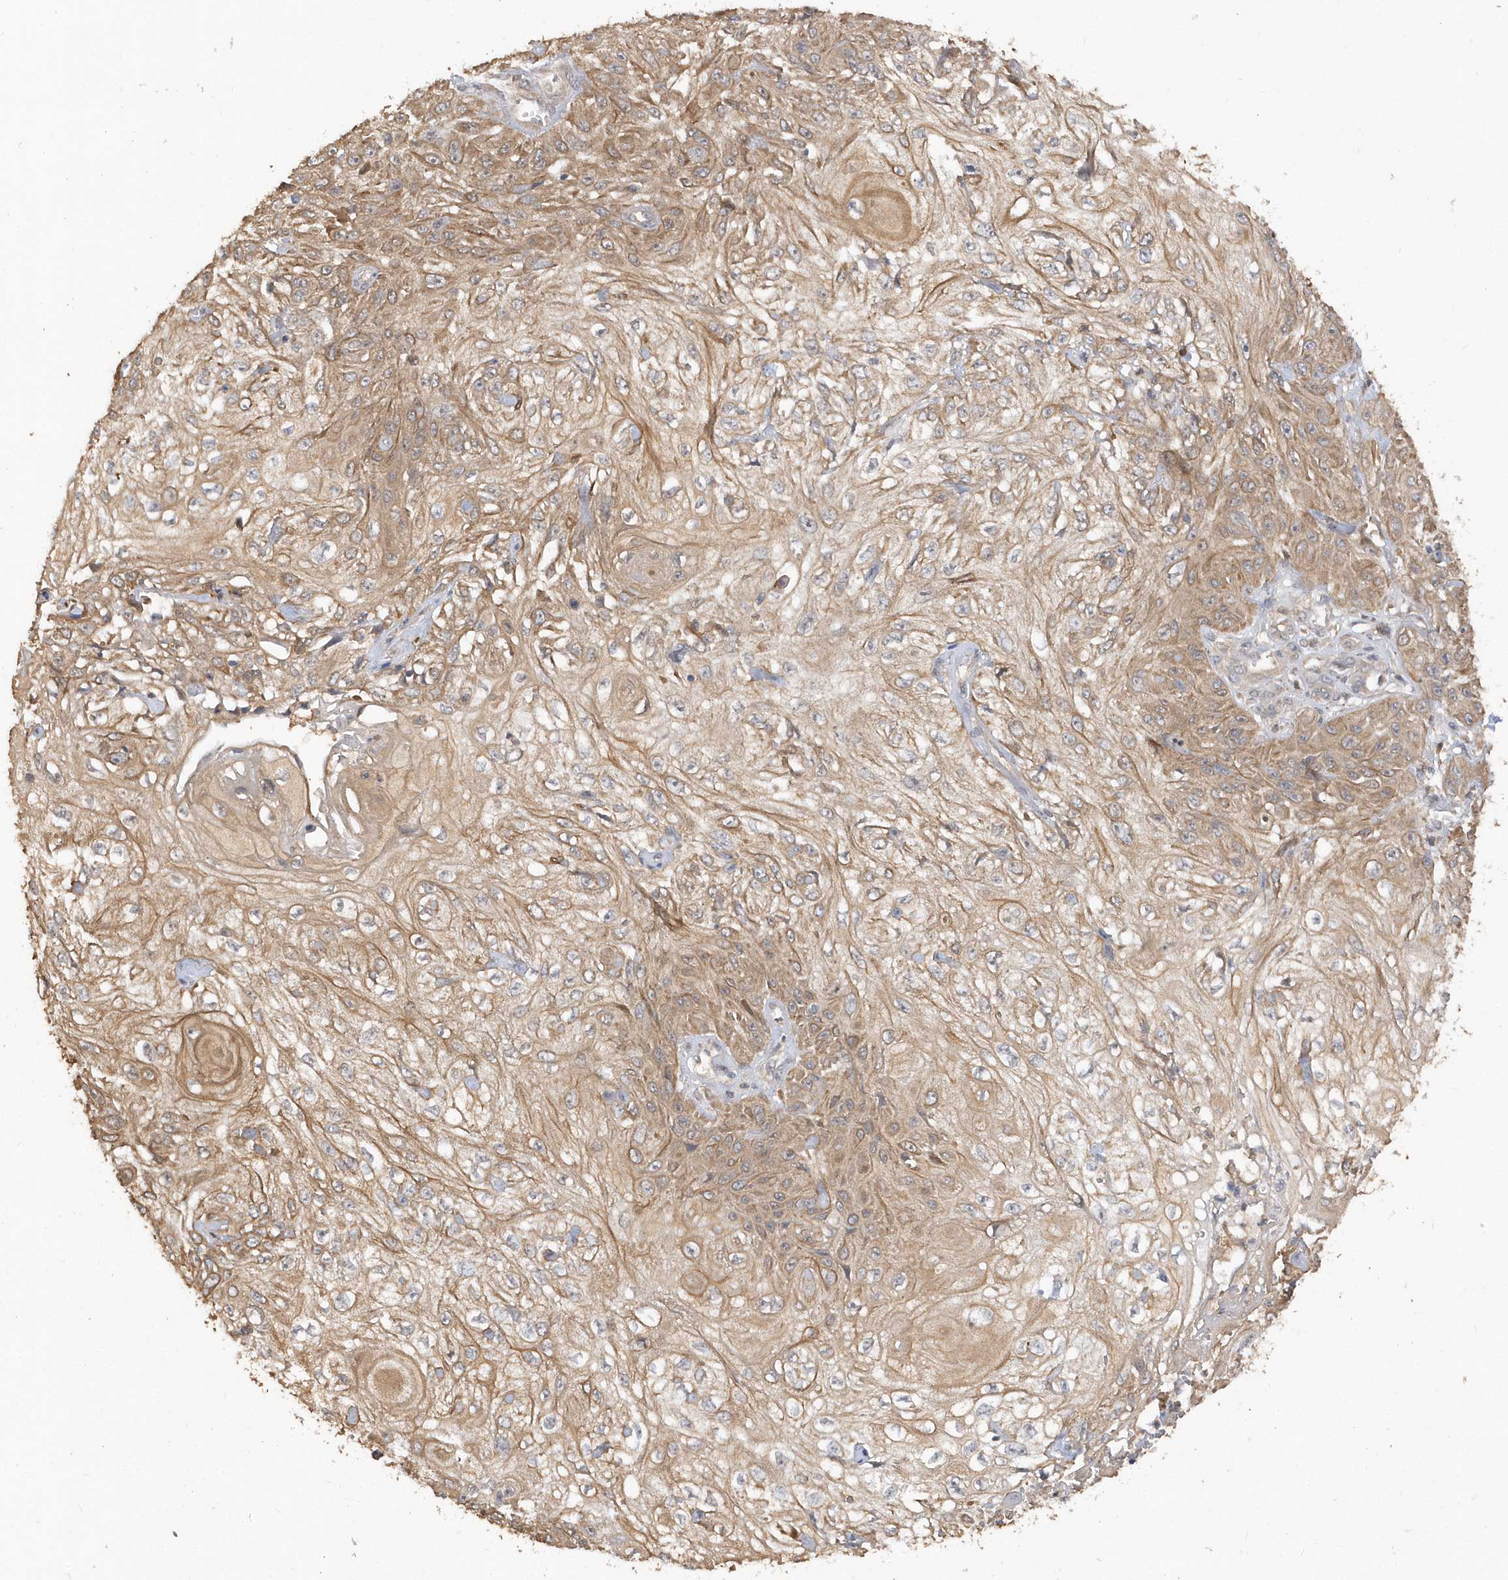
{"staining": {"intensity": "moderate", "quantity": ">75%", "location": "cytoplasmic/membranous"}, "tissue": "skin cancer", "cell_type": "Tumor cells", "image_type": "cancer", "snomed": [{"axis": "morphology", "description": "Squamous cell carcinoma, NOS"}, {"axis": "morphology", "description": "Squamous cell carcinoma, metastatic, NOS"}, {"axis": "topography", "description": "Skin"}, {"axis": "topography", "description": "Lymph node"}], "caption": "Skin metastatic squamous cell carcinoma was stained to show a protein in brown. There is medium levels of moderate cytoplasmic/membranous positivity in approximately >75% of tumor cells.", "gene": "RPE", "patient": {"sex": "male", "age": 75}}